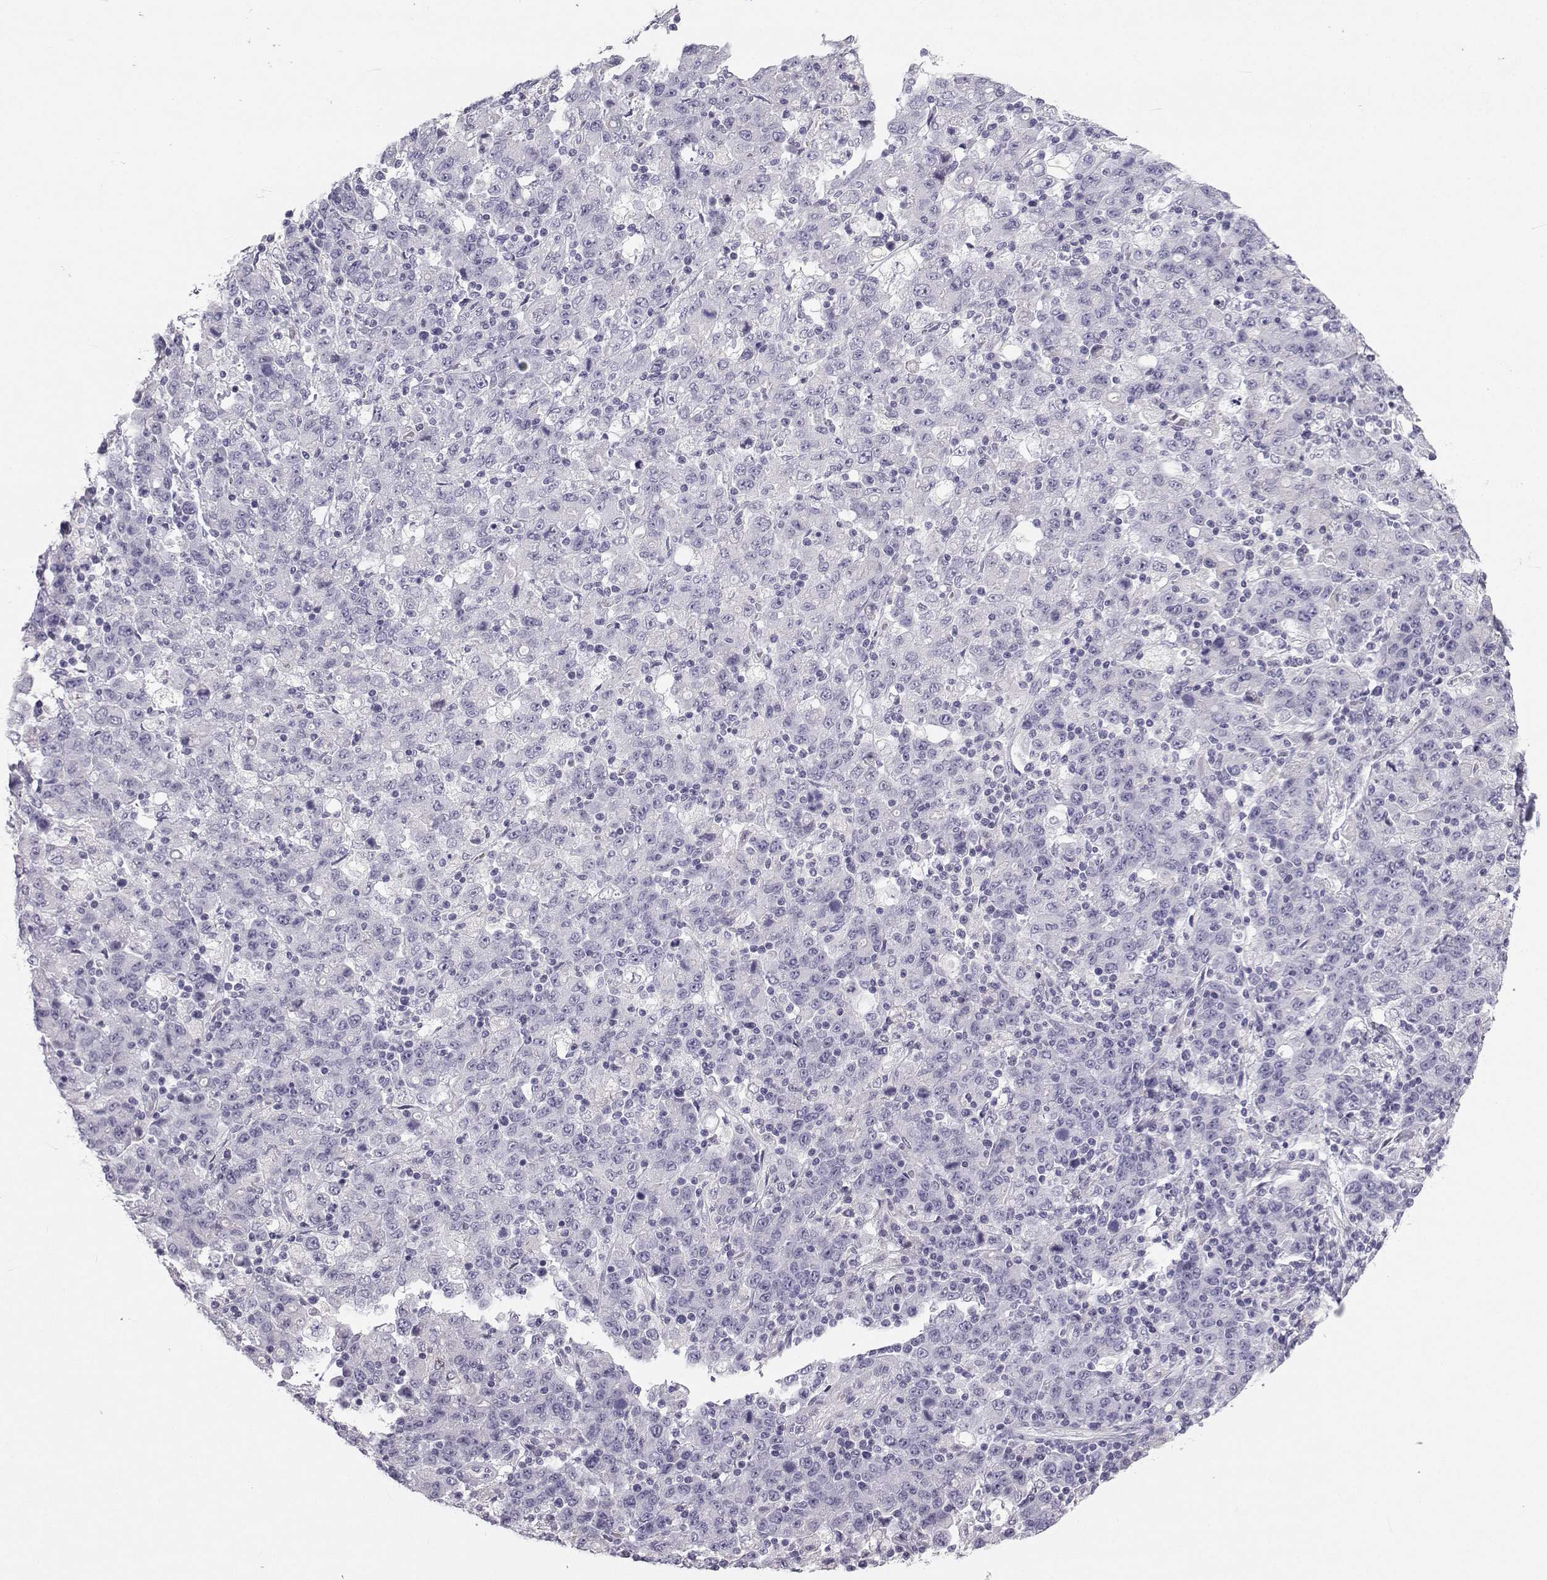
{"staining": {"intensity": "negative", "quantity": "none", "location": "none"}, "tissue": "stomach cancer", "cell_type": "Tumor cells", "image_type": "cancer", "snomed": [{"axis": "morphology", "description": "Adenocarcinoma, NOS"}, {"axis": "topography", "description": "Stomach, upper"}], "caption": "High power microscopy photomicrograph of an immunohistochemistry (IHC) histopathology image of stomach cancer (adenocarcinoma), revealing no significant staining in tumor cells.", "gene": "SYCE1", "patient": {"sex": "male", "age": 69}}